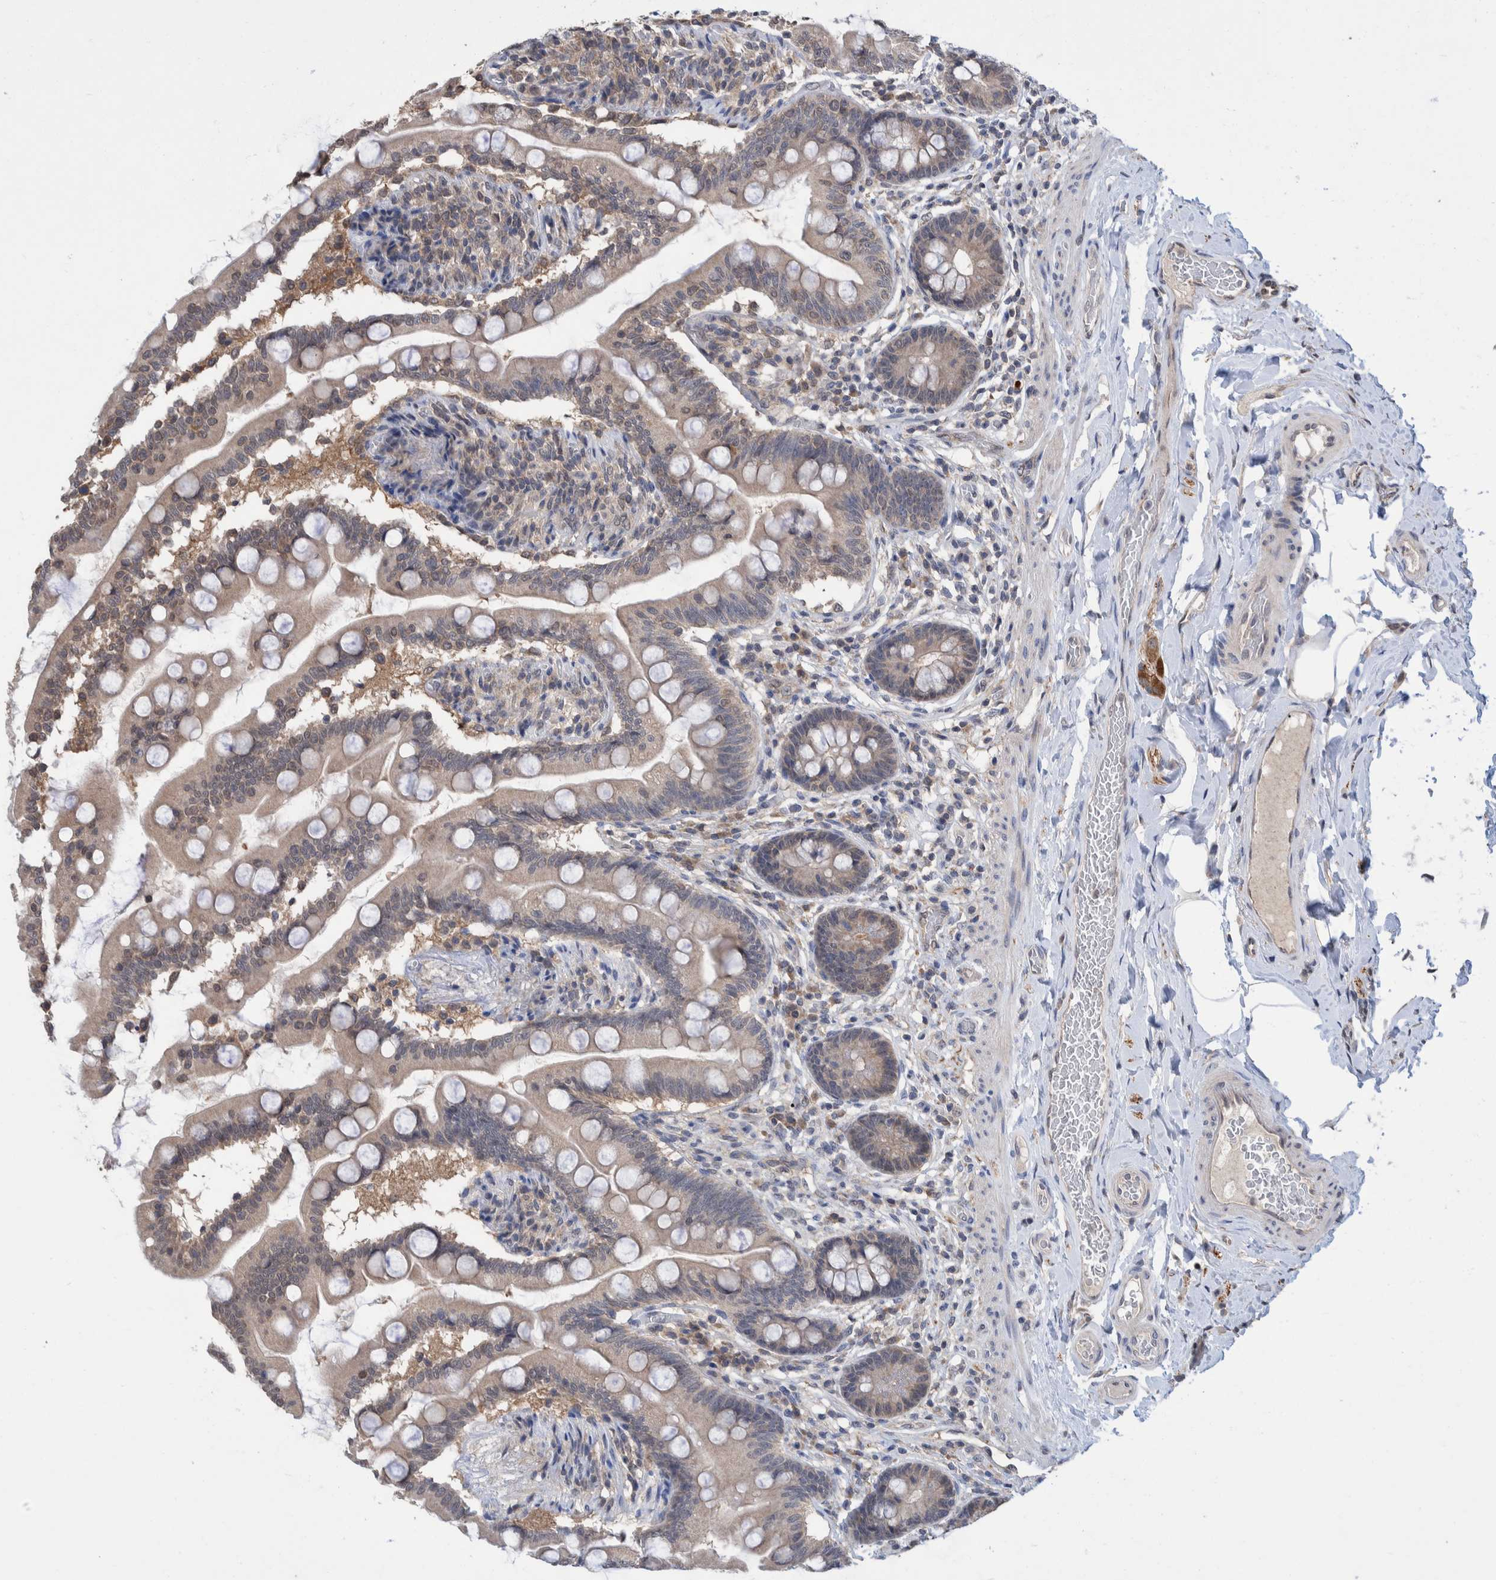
{"staining": {"intensity": "moderate", "quantity": "<25%", "location": "cytoplasmic/membranous"}, "tissue": "small intestine", "cell_type": "Glandular cells", "image_type": "normal", "snomed": [{"axis": "morphology", "description": "Normal tissue, NOS"}, {"axis": "topography", "description": "Small intestine"}], "caption": "A brown stain highlights moderate cytoplasmic/membranous staining of a protein in glandular cells of normal human small intestine. (DAB (3,3'-diaminobenzidine) IHC, brown staining for protein, blue staining for nuclei).", "gene": "PLPBP", "patient": {"sex": "female", "age": 56}}